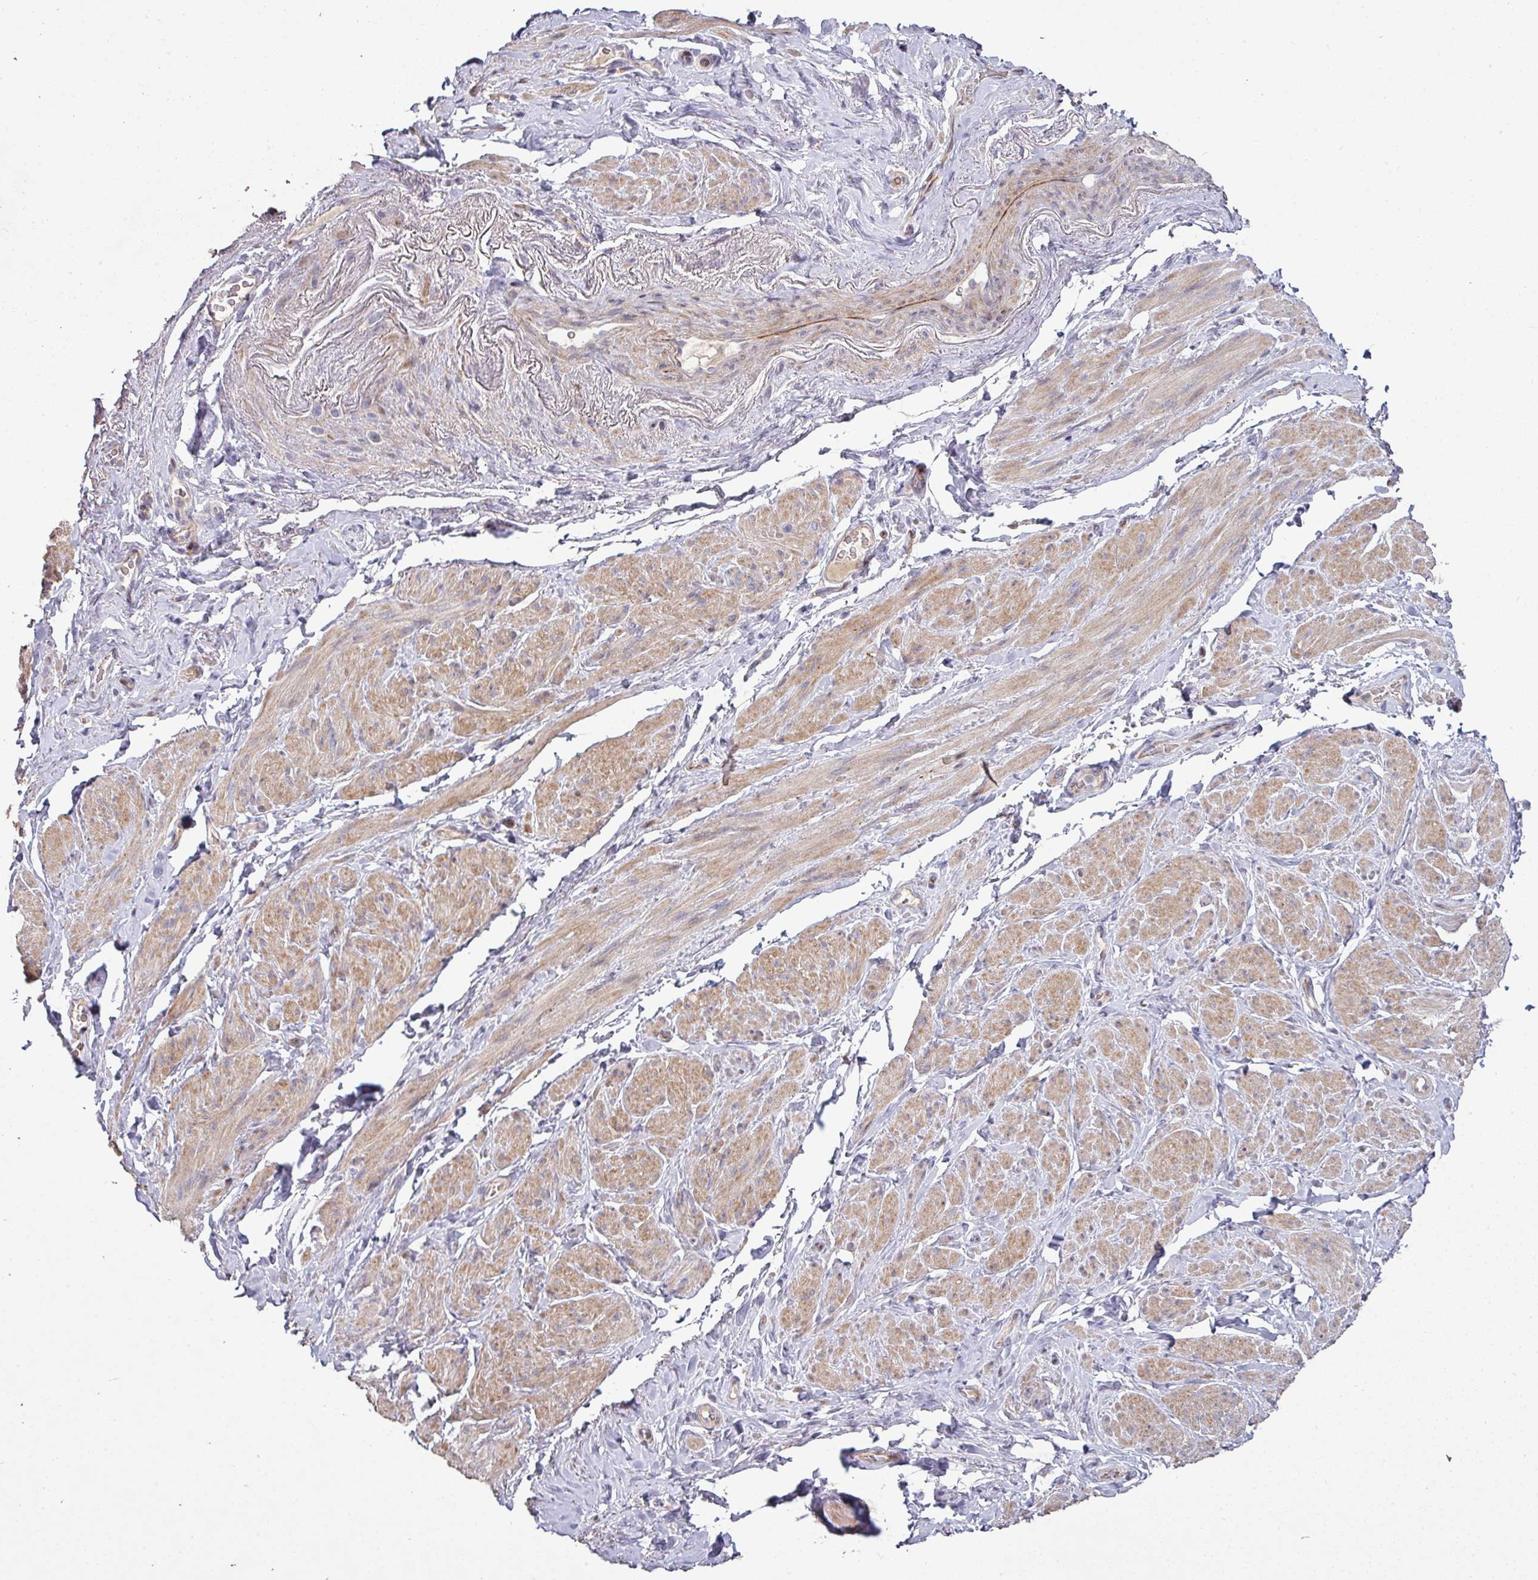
{"staining": {"intensity": "moderate", "quantity": "25%-75%", "location": "cytoplasmic/membranous"}, "tissue": "smooth muscle", "cell_type": "Smooth muscle cells", "image_type": "normal", "snomed": [{"axis": "morphology", "description": "Normal tissue, NOS"}, {"axis": "topography", "description": "Smooth muscle"}, {"axis": "topography", "description": "Peripheral nerve tissue"}], "caption": "A high-resolution micrograph shows immunohistochemistry (IHC) staining of benign smooth muscle, which shows moderate cytoplasmic/membranous expression in about 25%-75% of smooth muscle cells.", "gene": "RPL23A", "patient": {"sex": "male", "age": 69}}